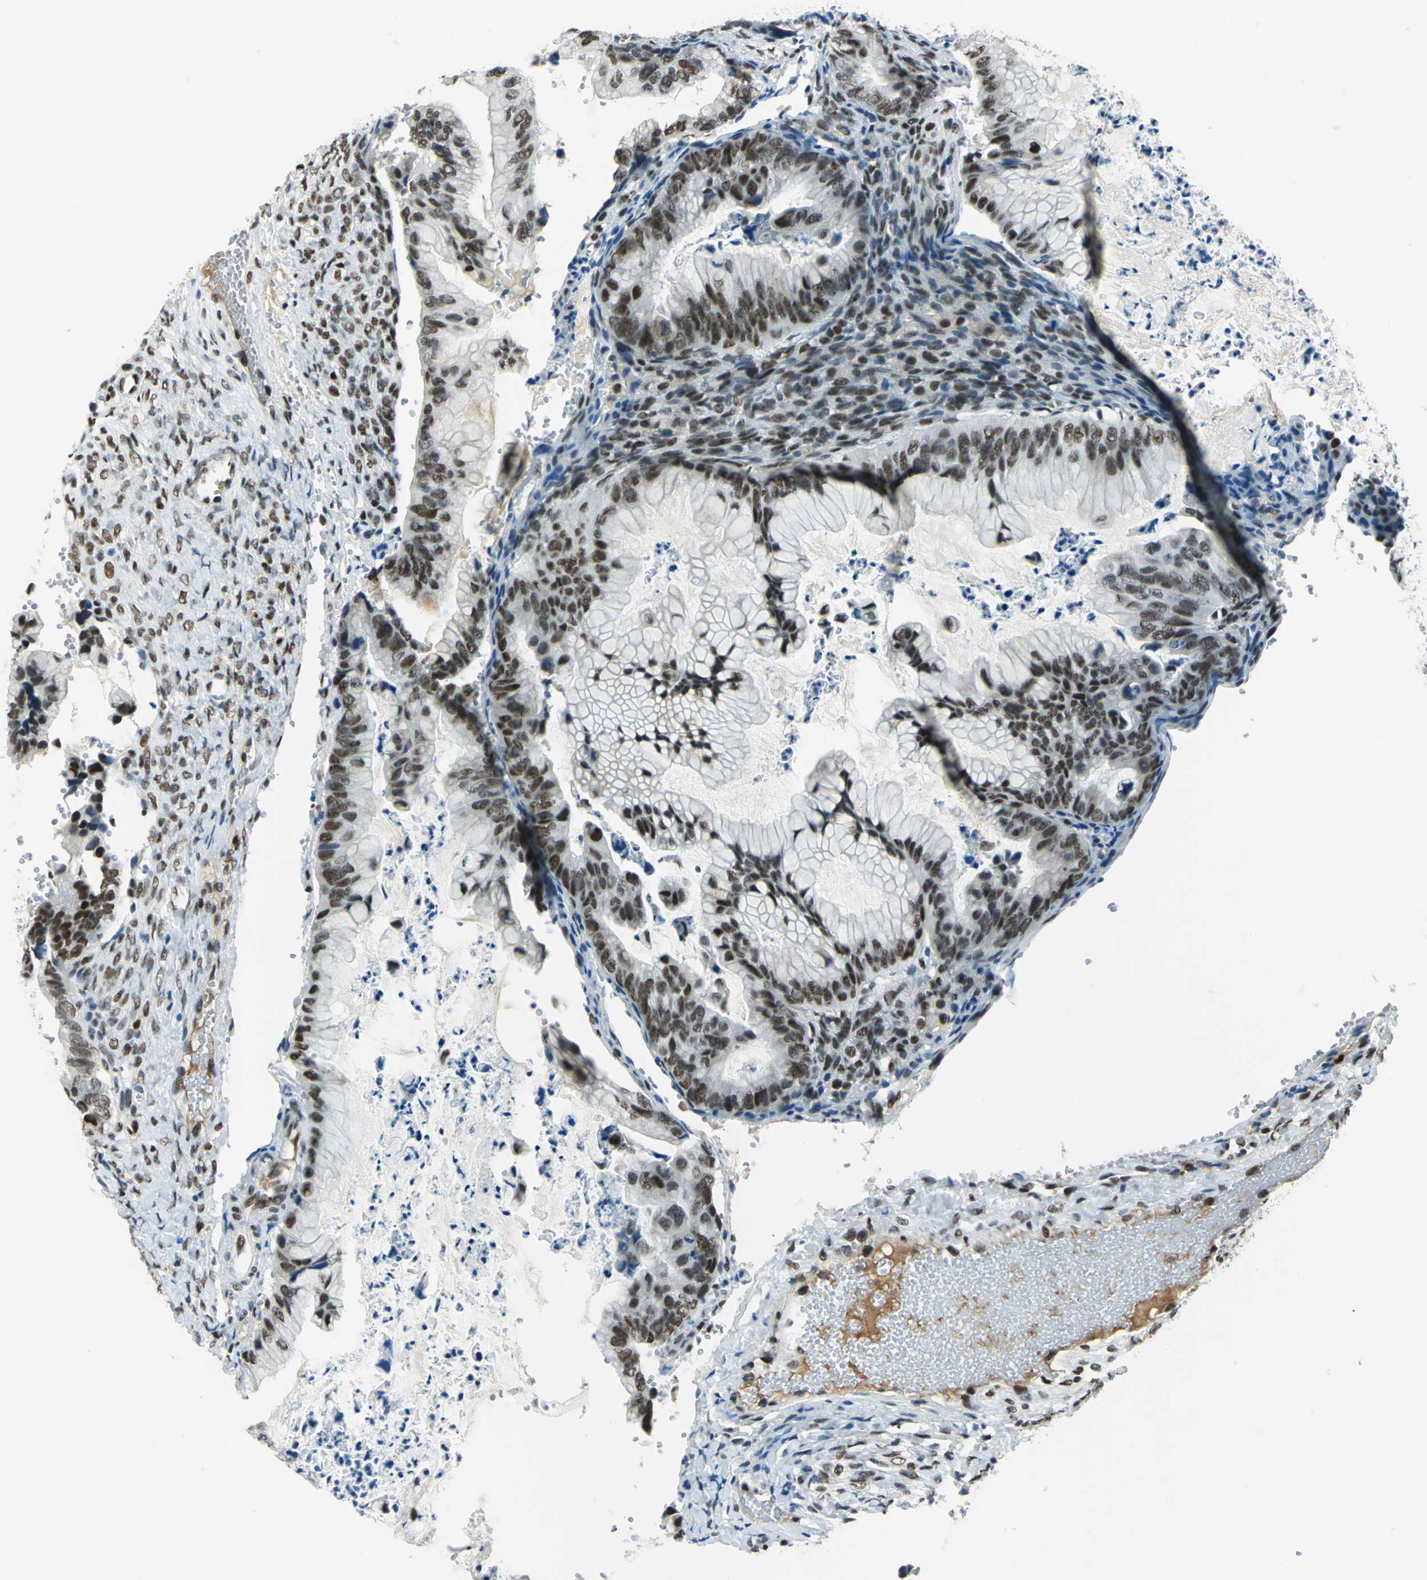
{"staining": {"intensity": "strong", "quantity": "25%-75%", "location": "nuclear"}, "tissue": "ovarian cancer", "cell_type": "Tumor cells", "image_type": "cancer", "snomed": [{"axis": "morphology", "description": "Cystadenocarcinoma, mucinous, NOS"}, {"axis": "topography", "description": "Ovary"}], "caption": "This histopathology image shows immunohistochemistry (IHC) staining of ovarian cancer (mucinous cystadenocarcinoma), with high strong nuclear expression in about 25%-75% of tumor cells.", "gene": "MTMR10", "patient": {"sex": "female", "age": 36}}